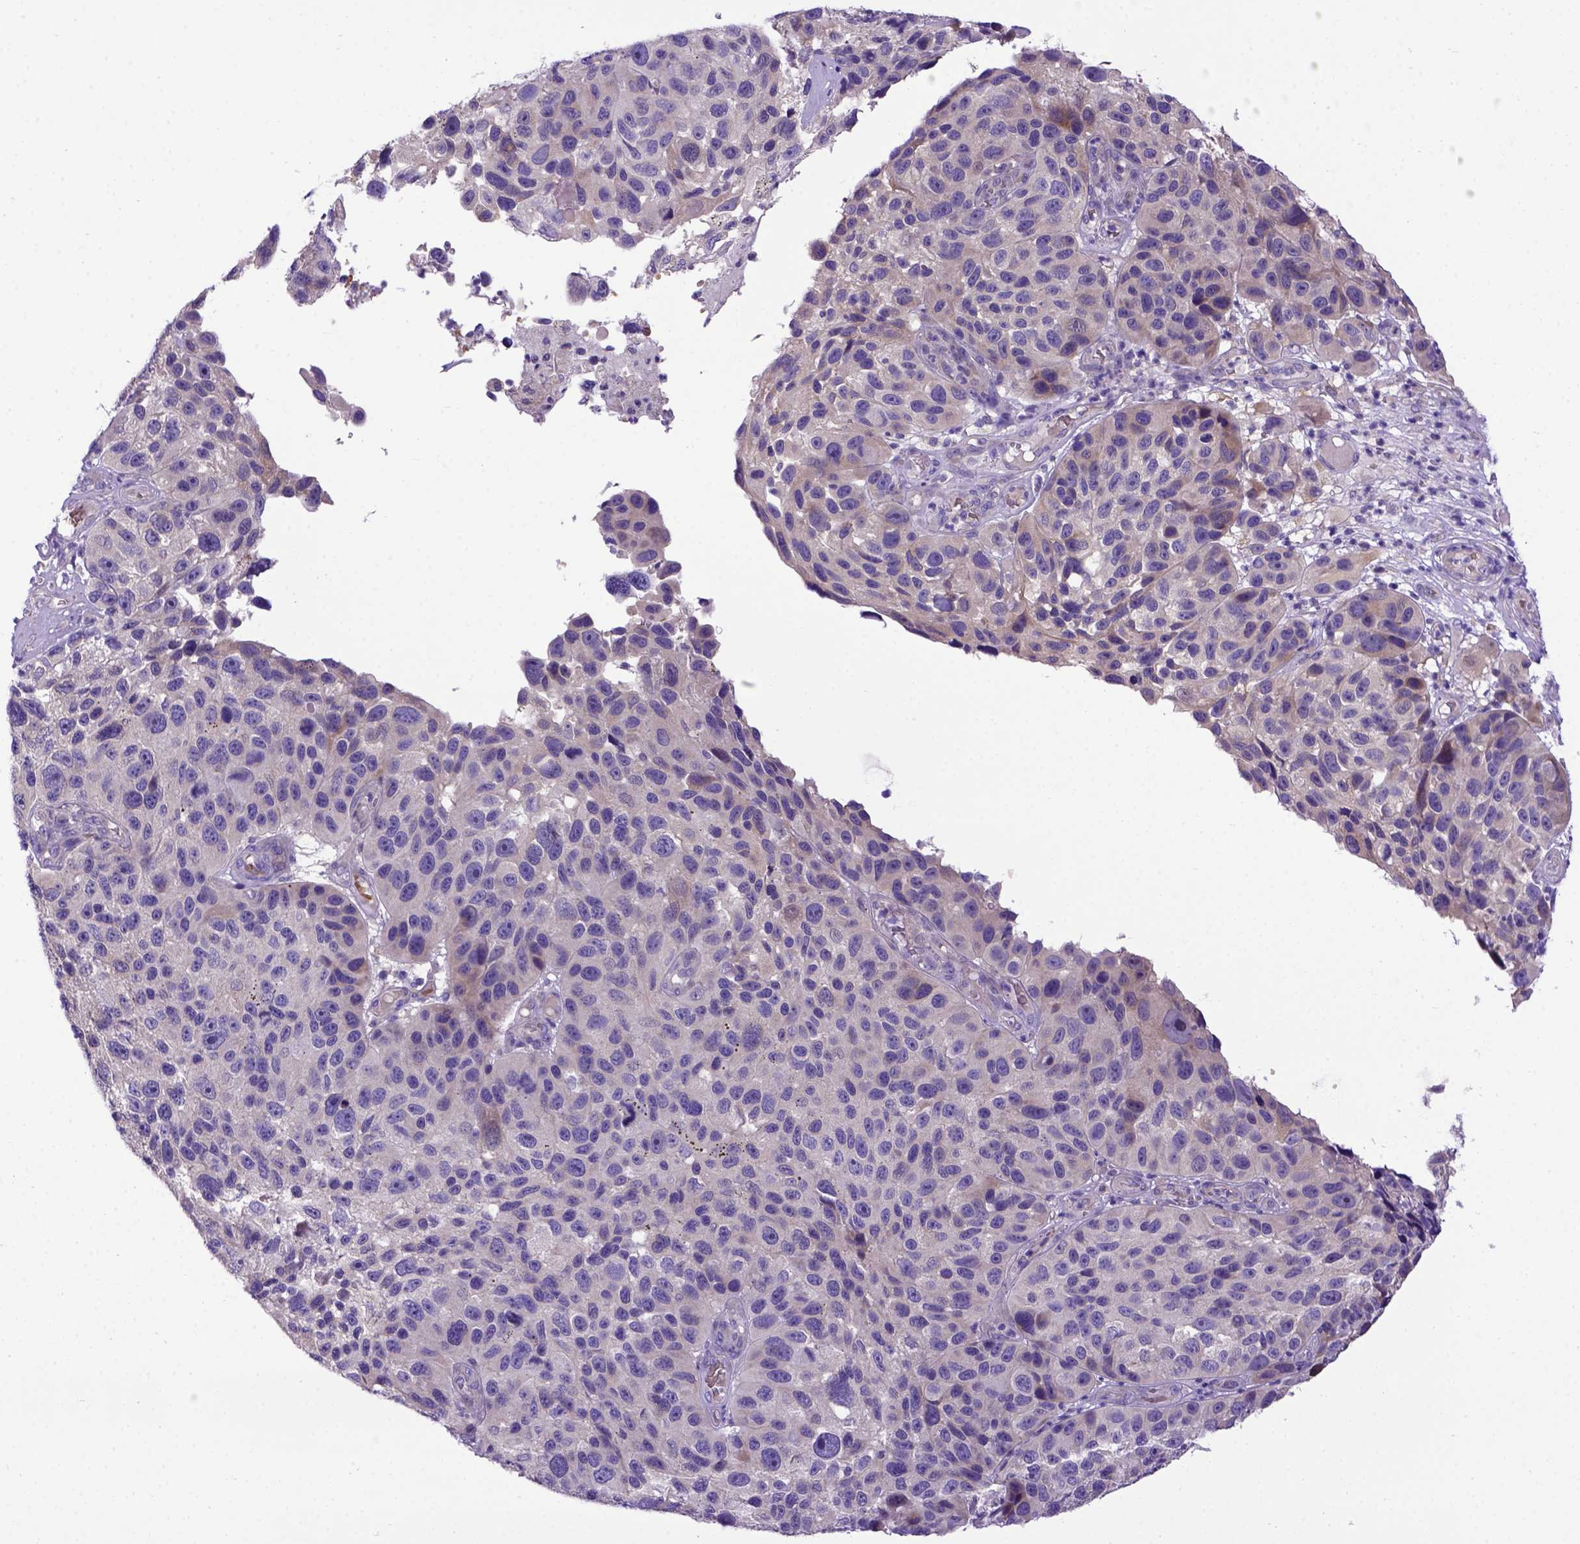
{"staining": {"intensity": "negative", "quantity": "none", "location": "none"}, "tissue": "melanoma", "cell_type": "Tumor cells", "image_type": "cancer", "snomed": [{"axis": "morphology", "description": "Malignant melanoma, NOS"}, {"axis": "topography", "description": "Skin"}], "caption": "High power microscopy photomicrograph of an immunohistochemistry (IHC) histopathology image of melanoma, revealing no significant expression in tumor cells.", "gene": "ADAM12", "patient": {"sex": "male", "age": 53}}